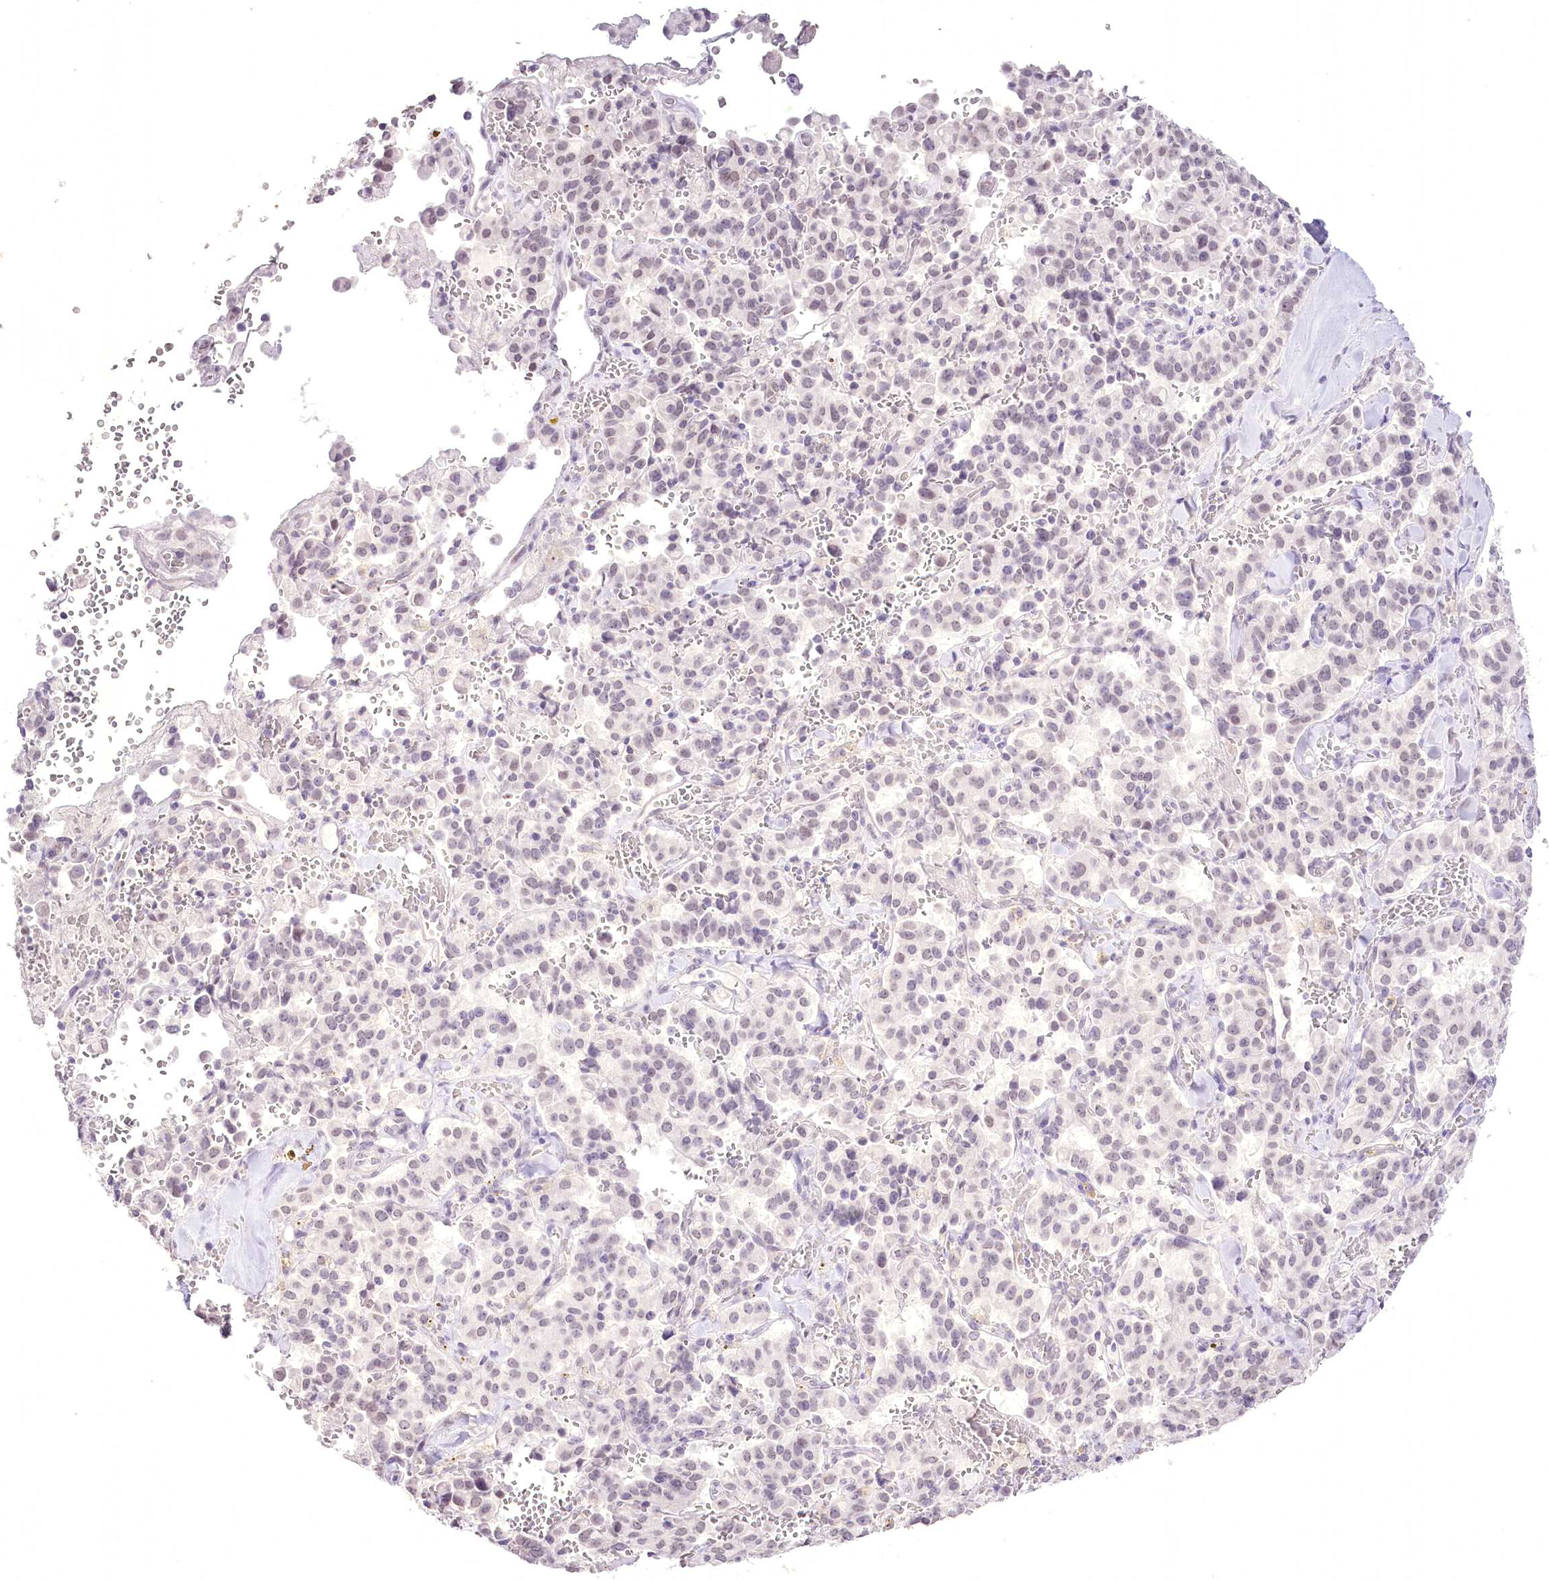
{"staining": {"intensity": "weak", "quantity": "<25%", "location": "nuclear"}, "tissue": "pancreatic cancer", "cell_type": "Tumor cells", "image_type": "cancer", "snomed": [{"axis": "morphology", "description": "Adenocarcinoma, NOS"}, {"axis": "topography", "description": "Pancreas"}], "caption": "A photomicrograph of pancreatic cancer (adenocarcinoma) stained for a protein displays no brown staining in tumor cells. Nuclei are stained in blue.", "gene": "SLC39A10", "patient": {"sex": "male", "age": 65}}